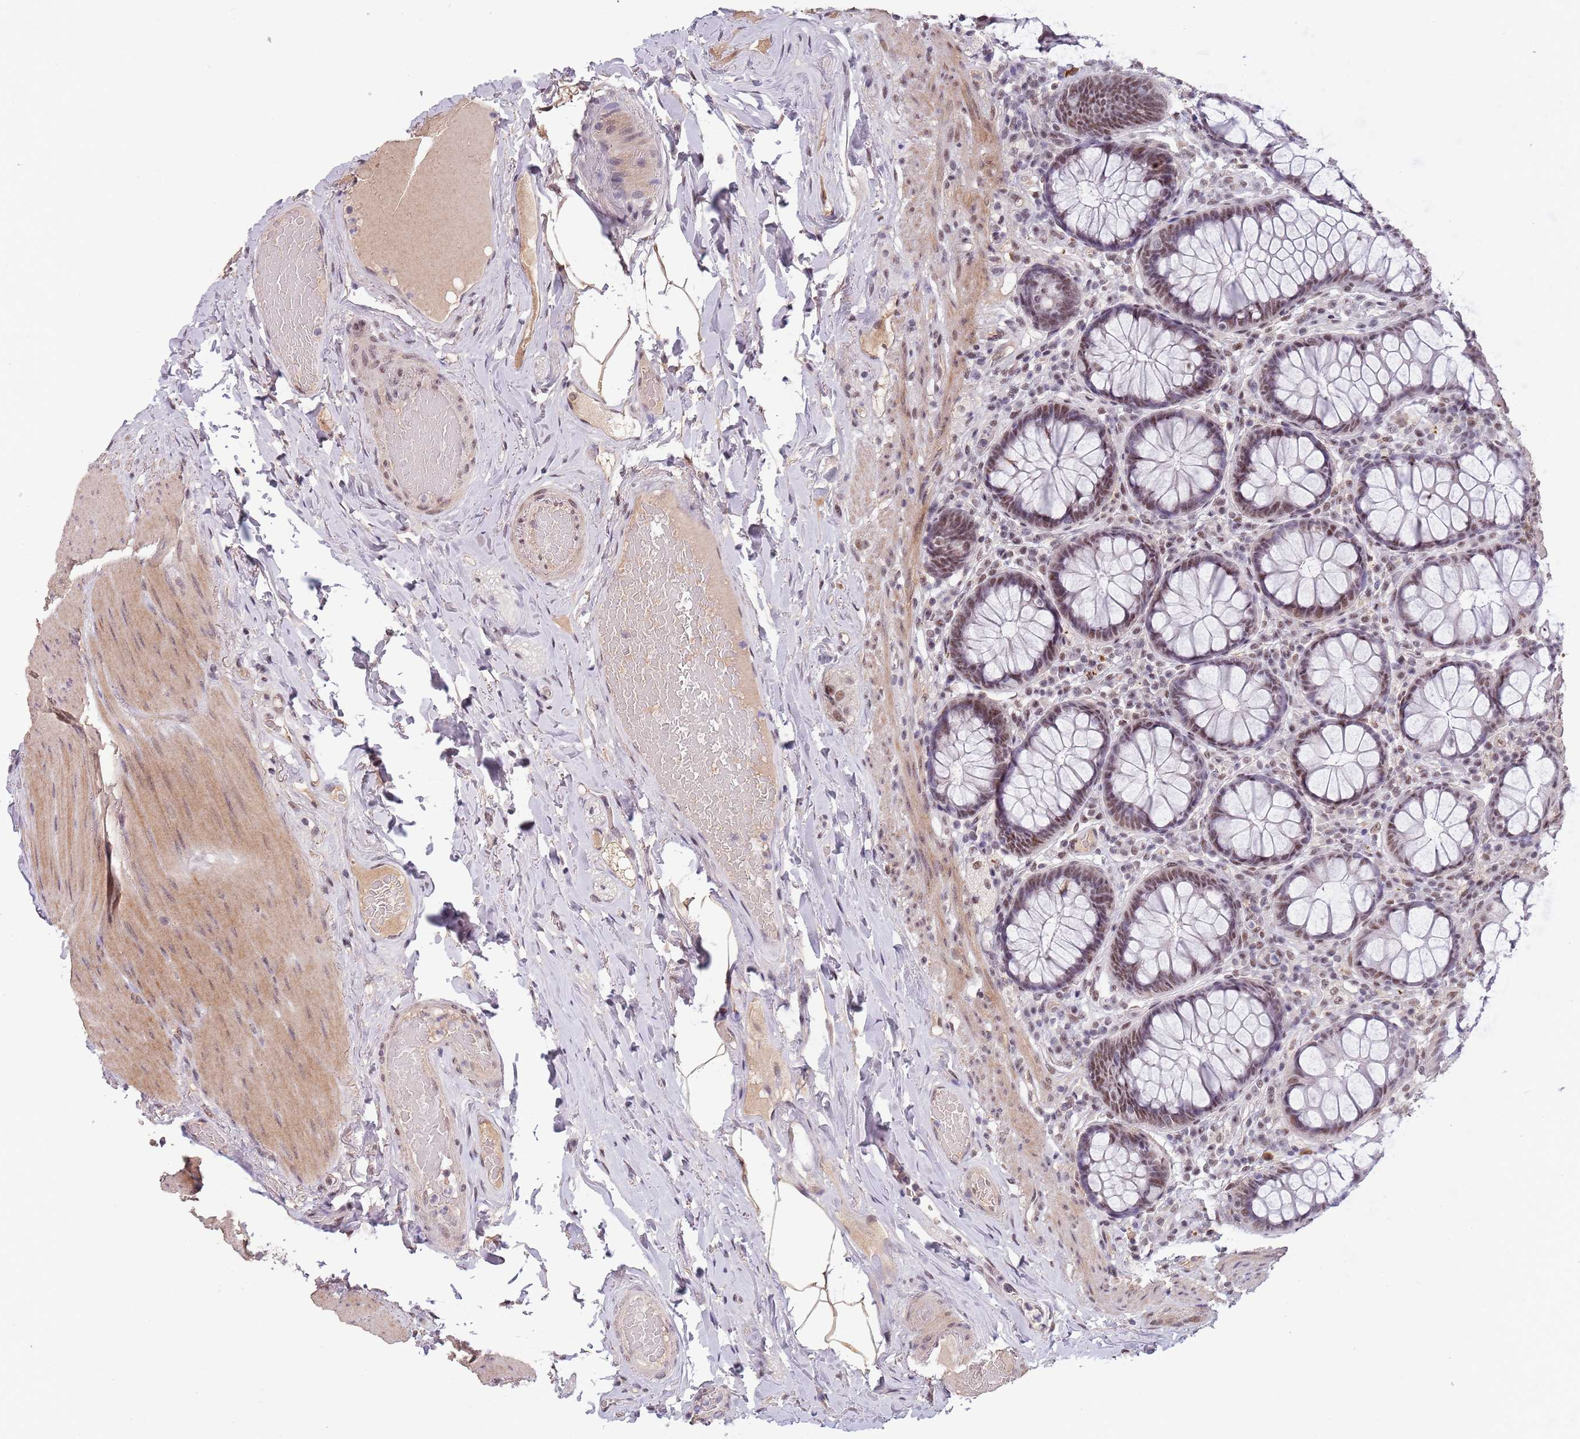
{"staining": {"intensity": "moderate", "quantity": ">75%", "location": "nuclear"}, "tissue": "rectum", "cell_type": "Glandular cells", "image_type": "normal", "snomed": [{"axis": "morphology", "description": "Normal tissue, NOS"}, {"axis": "topography", "description": "Rectum"}], "caption": "Protein expression analysis of unremarkable human rectum reveals moderate nuclear staining in approximately >75% of glandular cells. The staining was performed using DAB (3,3'-diaminobenzidine), with brown indicating positive protein expression. Nuclei are stained blue with hematoxylin.", "gene": "CIZ1", "patient": {"sex": "male", "age": 83}}